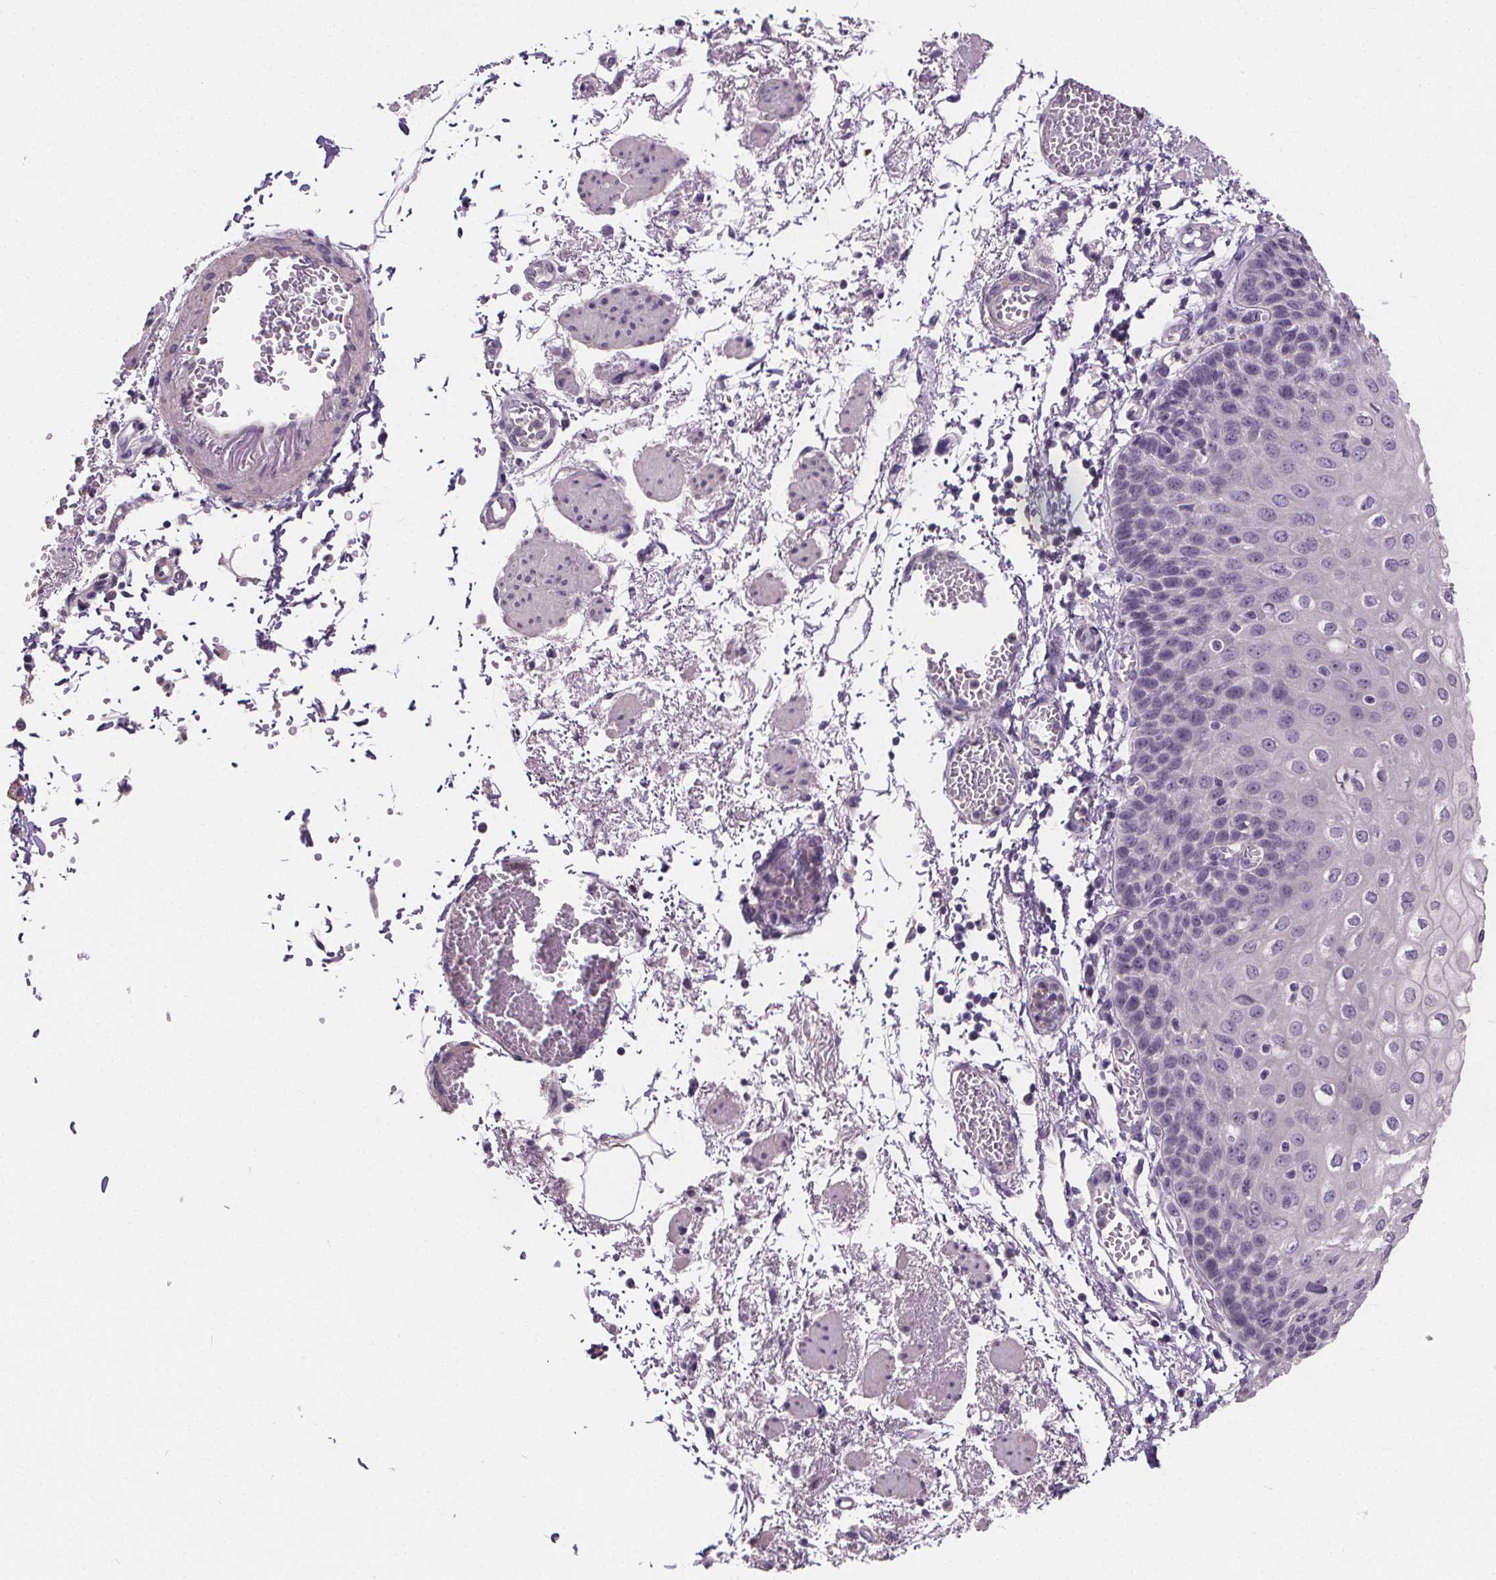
{"staining": {"intensity": "negative", "quantity": "none", "location": "none"}, "tissue": "esophagus", "cell_type": "Squamous epithelial cells", "image_type": "normal", "snomed": [{"axis": "morphology", "description": "Normal tissue, NOS"}, {"axis": "morphology", "description": "Adenocarcinoma, NOS"}, {"axis": "topography", "description": "Esophagus"}], "caption": "This is a photomicrograph of IHC staining of normal esophagus, which shows no expression in squamous epithelial cells. (Stains: DAB immunohistochemistry (IHC) with hematoxylin counter stain, Microscopy: brightfield microscopy at high magnification).", "gene": "ATP6V1D", "patient": {"sex": "male", "age": 81}}